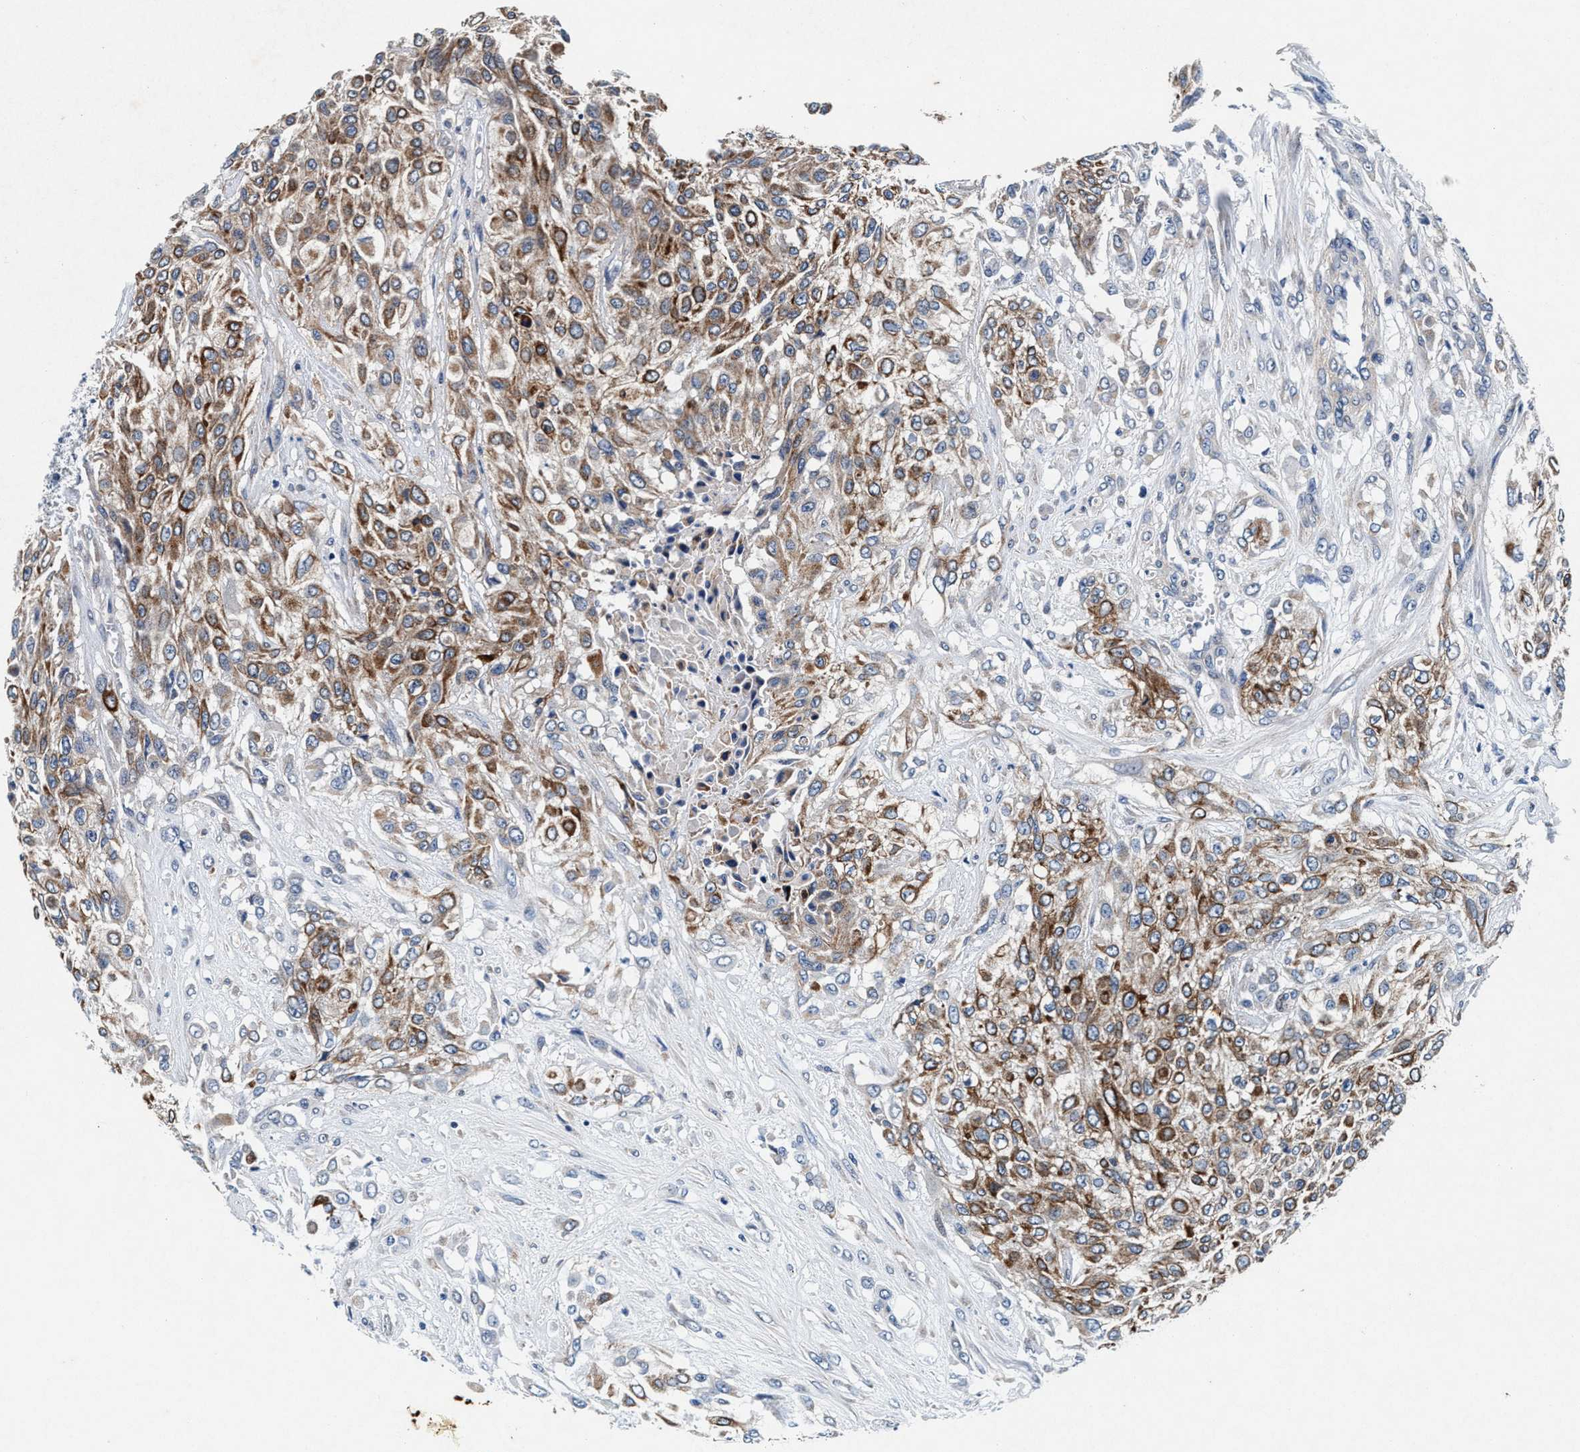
{"staining": {"intensity": "moderate", "quantity": ">75%", "location": "cytoplasmic/membranous"}, "tissue": "urothelial cancer", "cell_type": "Tumor cells", "image_type": "cancer", "snomed": [{"axis": "morphology", "description": "Urothelial carcinoma, High grade"}, {"axis": "topography", "description": "Urinary bladder"}], "caption": "This is a photomicrograph of immunohistochemistry staining of urothelial cancer, which shows moderate expression in the cytoplasmic/membranous of tumor cells.", "gene": "SLC8A1", "patient": {"sex": "male", "age": 57}}